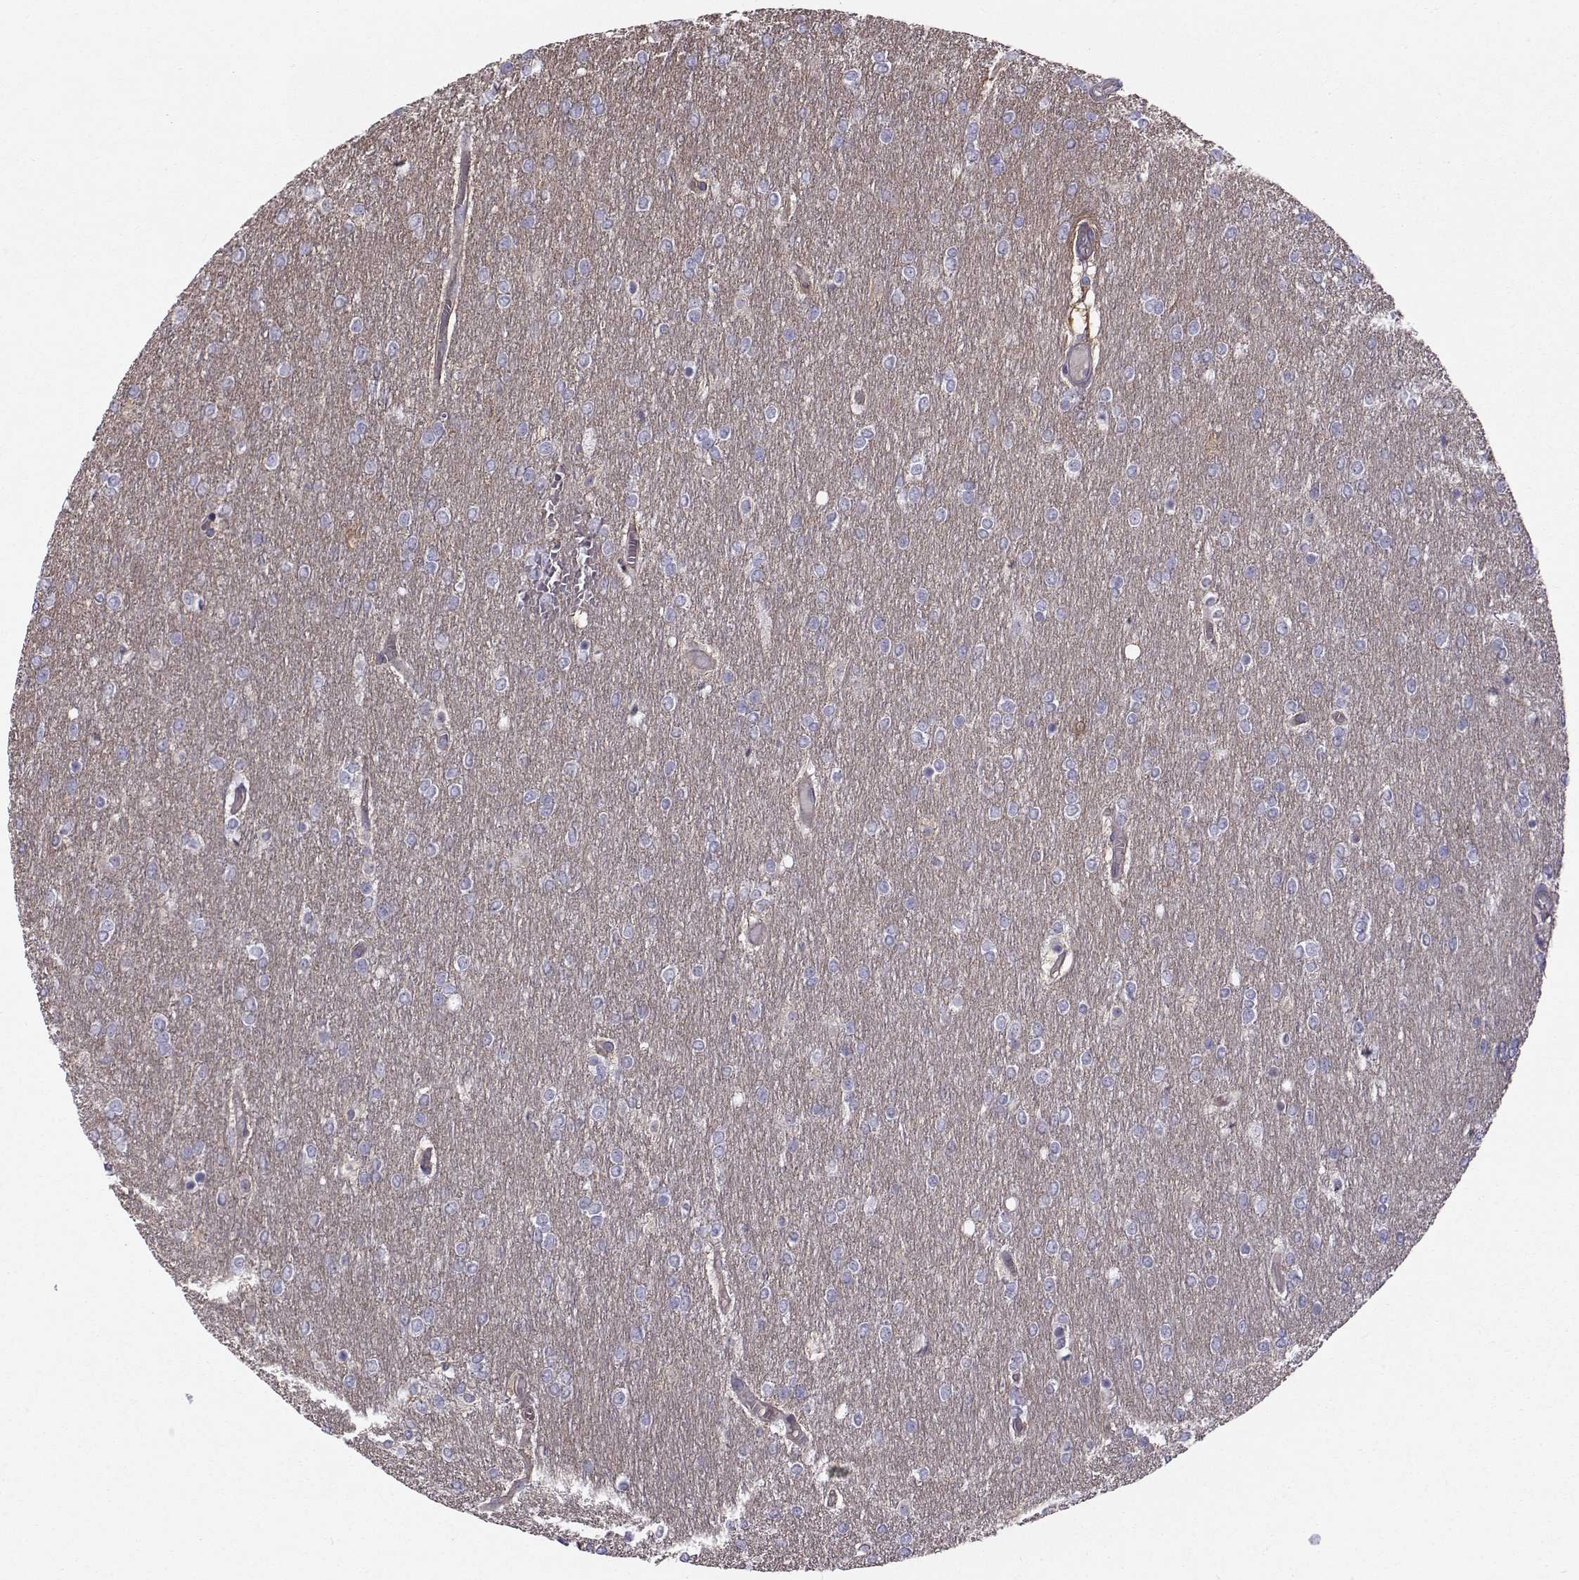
{"staining": {"intensity": "negative", "quantity": "none", "location": "none"}, "tissue": "glioma", "cell_type": "Tumor cells", "image_type": "cancer", "snomed": [{"axis": "morphology", "description": "Glioma, malignant, High grade"}, {"axis": "topography", "description": "Brain"}], "caption": "Immunohistochemical staining of human high-grade glioma (malignant) reveals no significant positivity in tumor cells.", "gene": "QPCT", "patient": {"sex": "female", "age": 61}}